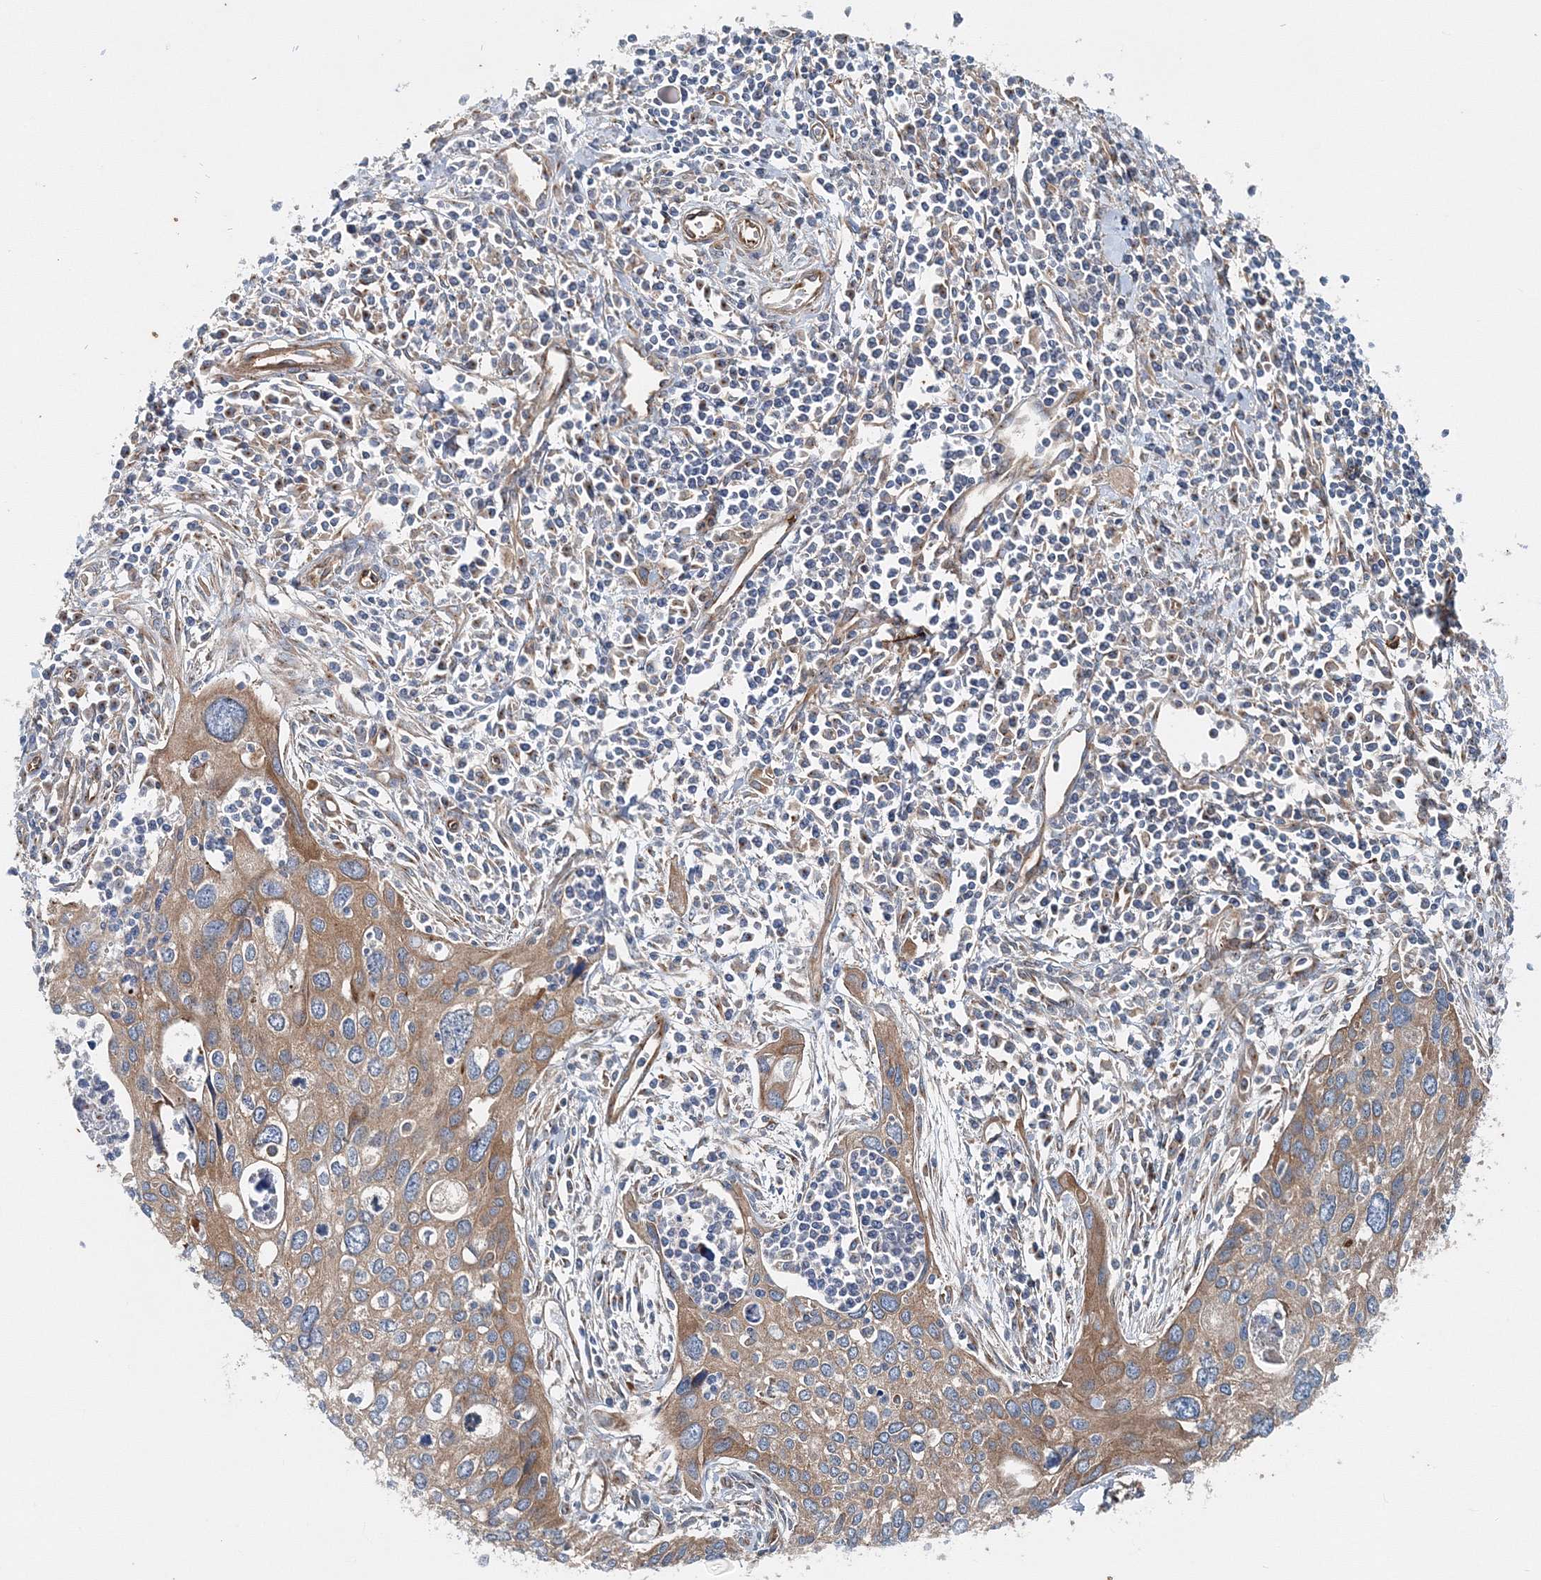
{"staining": {"intensity": "moderate", "quantity": ">75%", "location": "cytoplasmic/membranous"}, "tissue": "cervical cancer", "cell_type": "Tumor cells", "image_type": "cancer", "snomed": [{"axis": "morphology", "description": "Squamous cell carcinoma, NOS"}, {"axis": "topography", "description": "Cervix"}], "caption": "Protein expression analysis of cervical cancer exhibits moderate cytoplasmic/membranous expression in about >75% of tumor cells. The protein is stained brown, and the nuclei are stained in blue (DAB IHC with brightfield microscopy, high magnification).", "gene": "MPHOSPH9", "patient": {"sex": "female", "age": 55}}